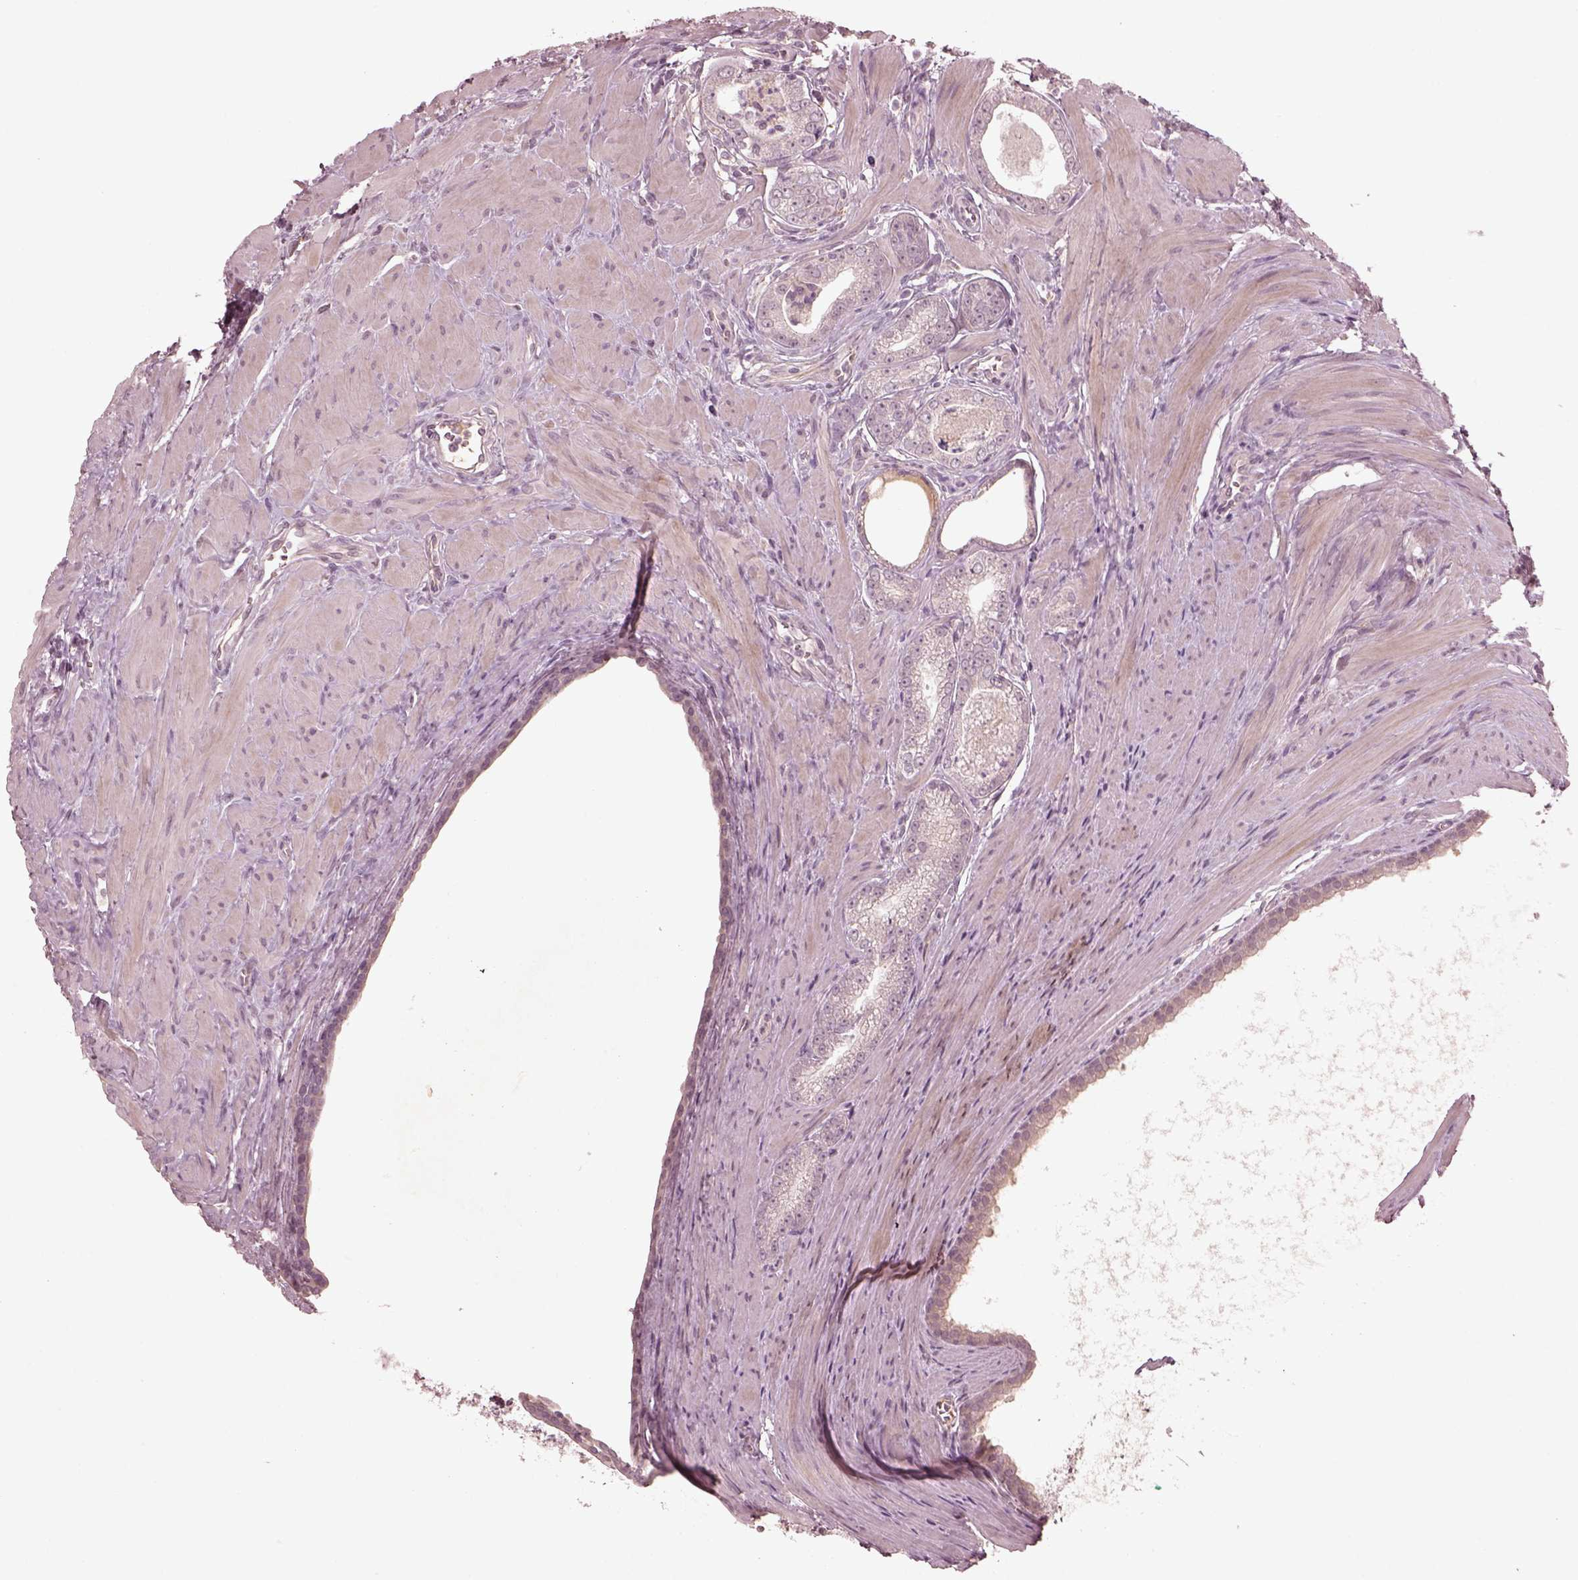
{"staining": {"intensity": "negative", "quantity": "none", "location": "none"}, "tissue": "prostate cancer", "cell_type": "Tumor cells", "image_type": "cancer", "snomed": [{"axis": "morphology", "description": "Adenocarcinoma, NOS"}, {"axis": "topography", "description": "Prostate"}], "caption": "IHC micrograph of prostate adenocarcinoma stained for a protein (brown), which shows no staining in tumor cells.", "gene": "VWA5B1", "patient": {"sex": "male", "age": 71}}